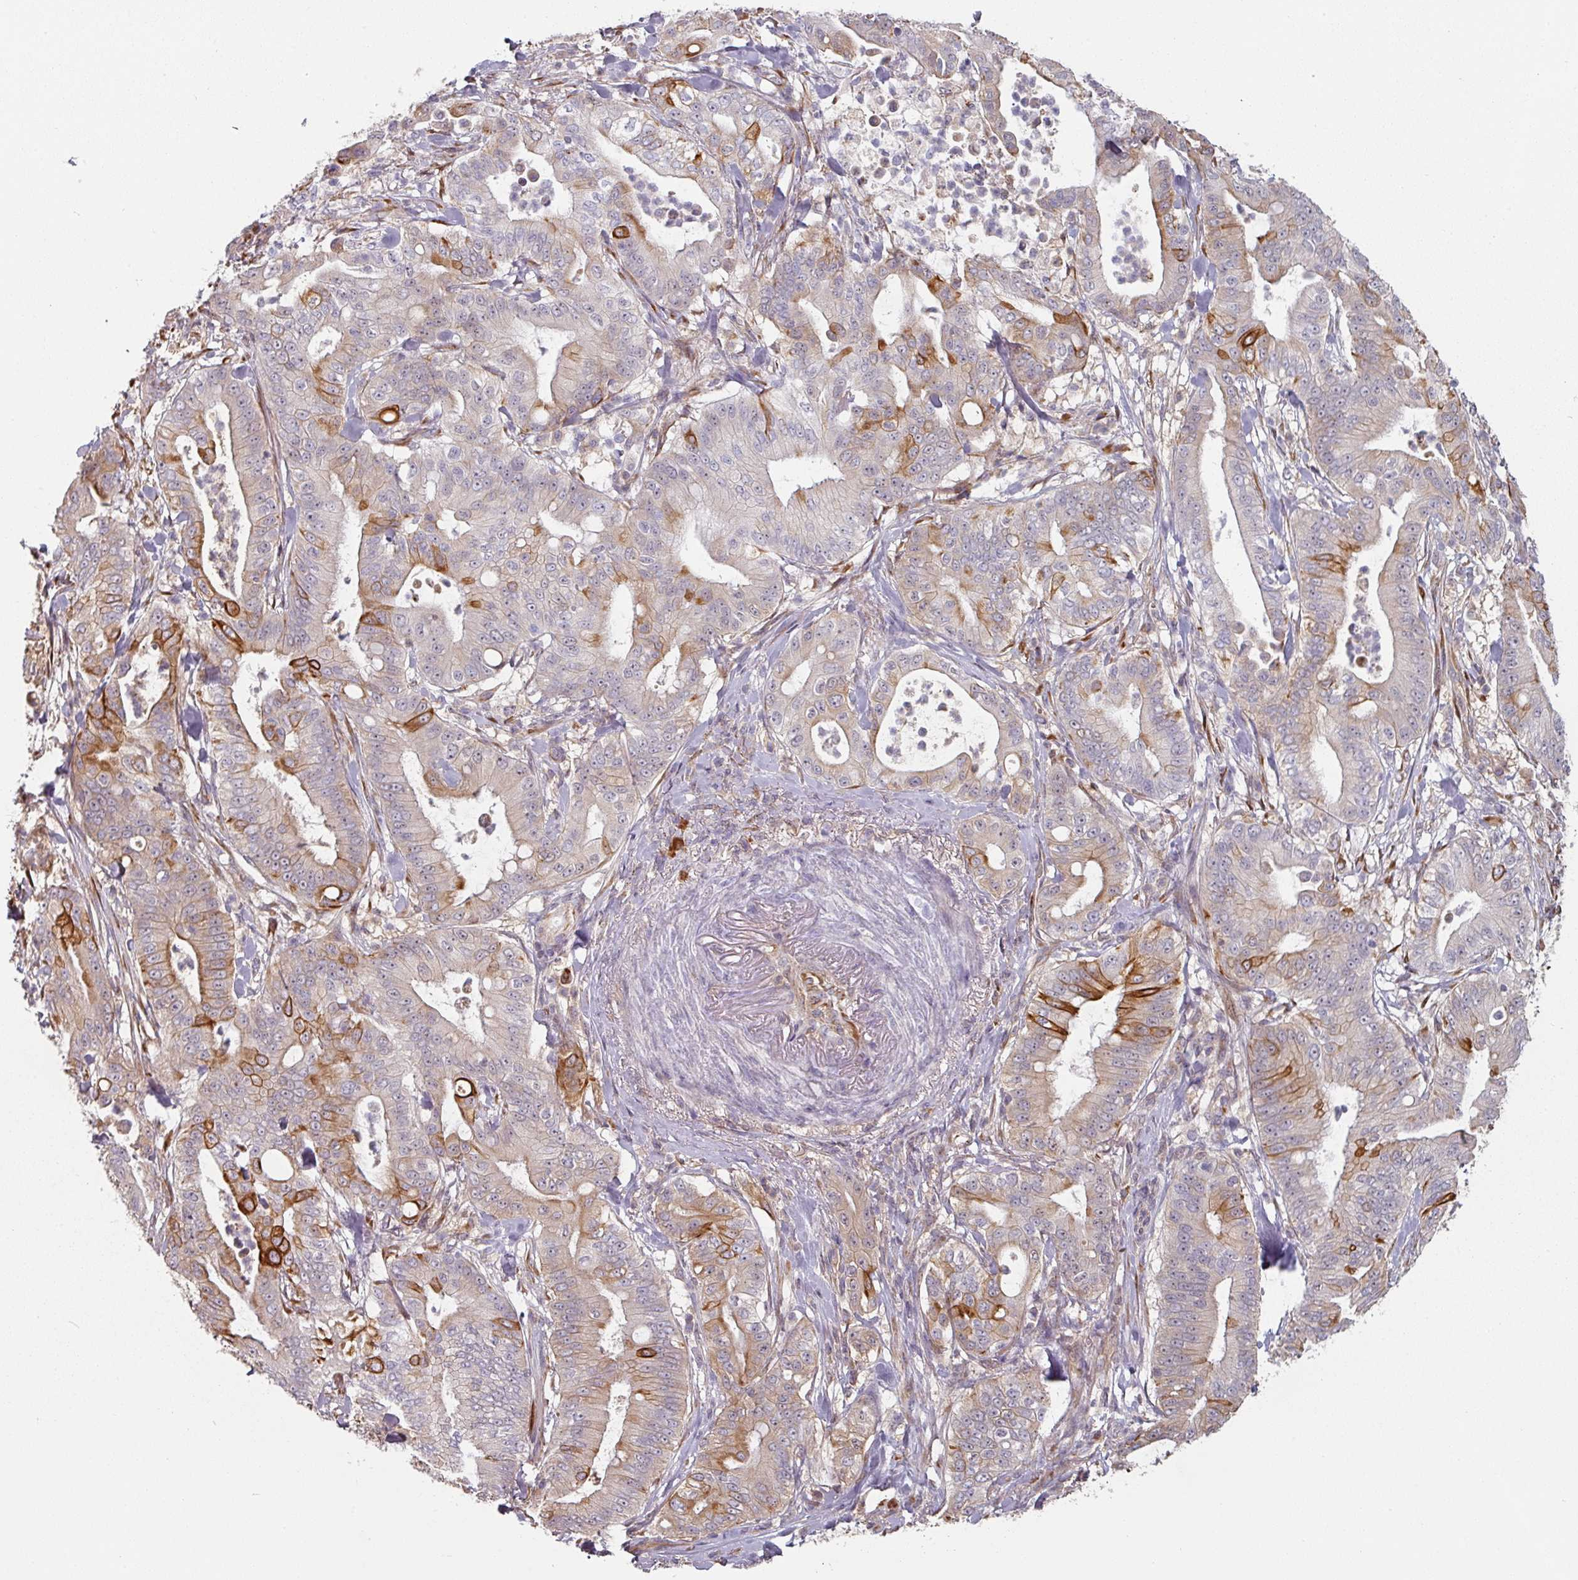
{"staining": {"intensity": "strong", "quantity": "<25%", "location": "cytoplasmic/membranous"}, "tissue": "pancreatic cancer", "cell_type": "Tumor cells", "image_type": "cancer", "snomed": [{"axis": "morphology", "description": "Adenocarcinoma, NOS"}, {"axis": "topography", "description": "Pancreas"}], "caption": "Tumor cells show medium levels of strong cytoplasmic/membranous staining in about <25% of cells in pancreatic adenocarcinoma. (DAB (3,3'-diaminobenzidine) = brown stain, brightfield microscopy at high magnification).", "gene": "CEP78", "patient": {"sex": "male", "age": 71}}